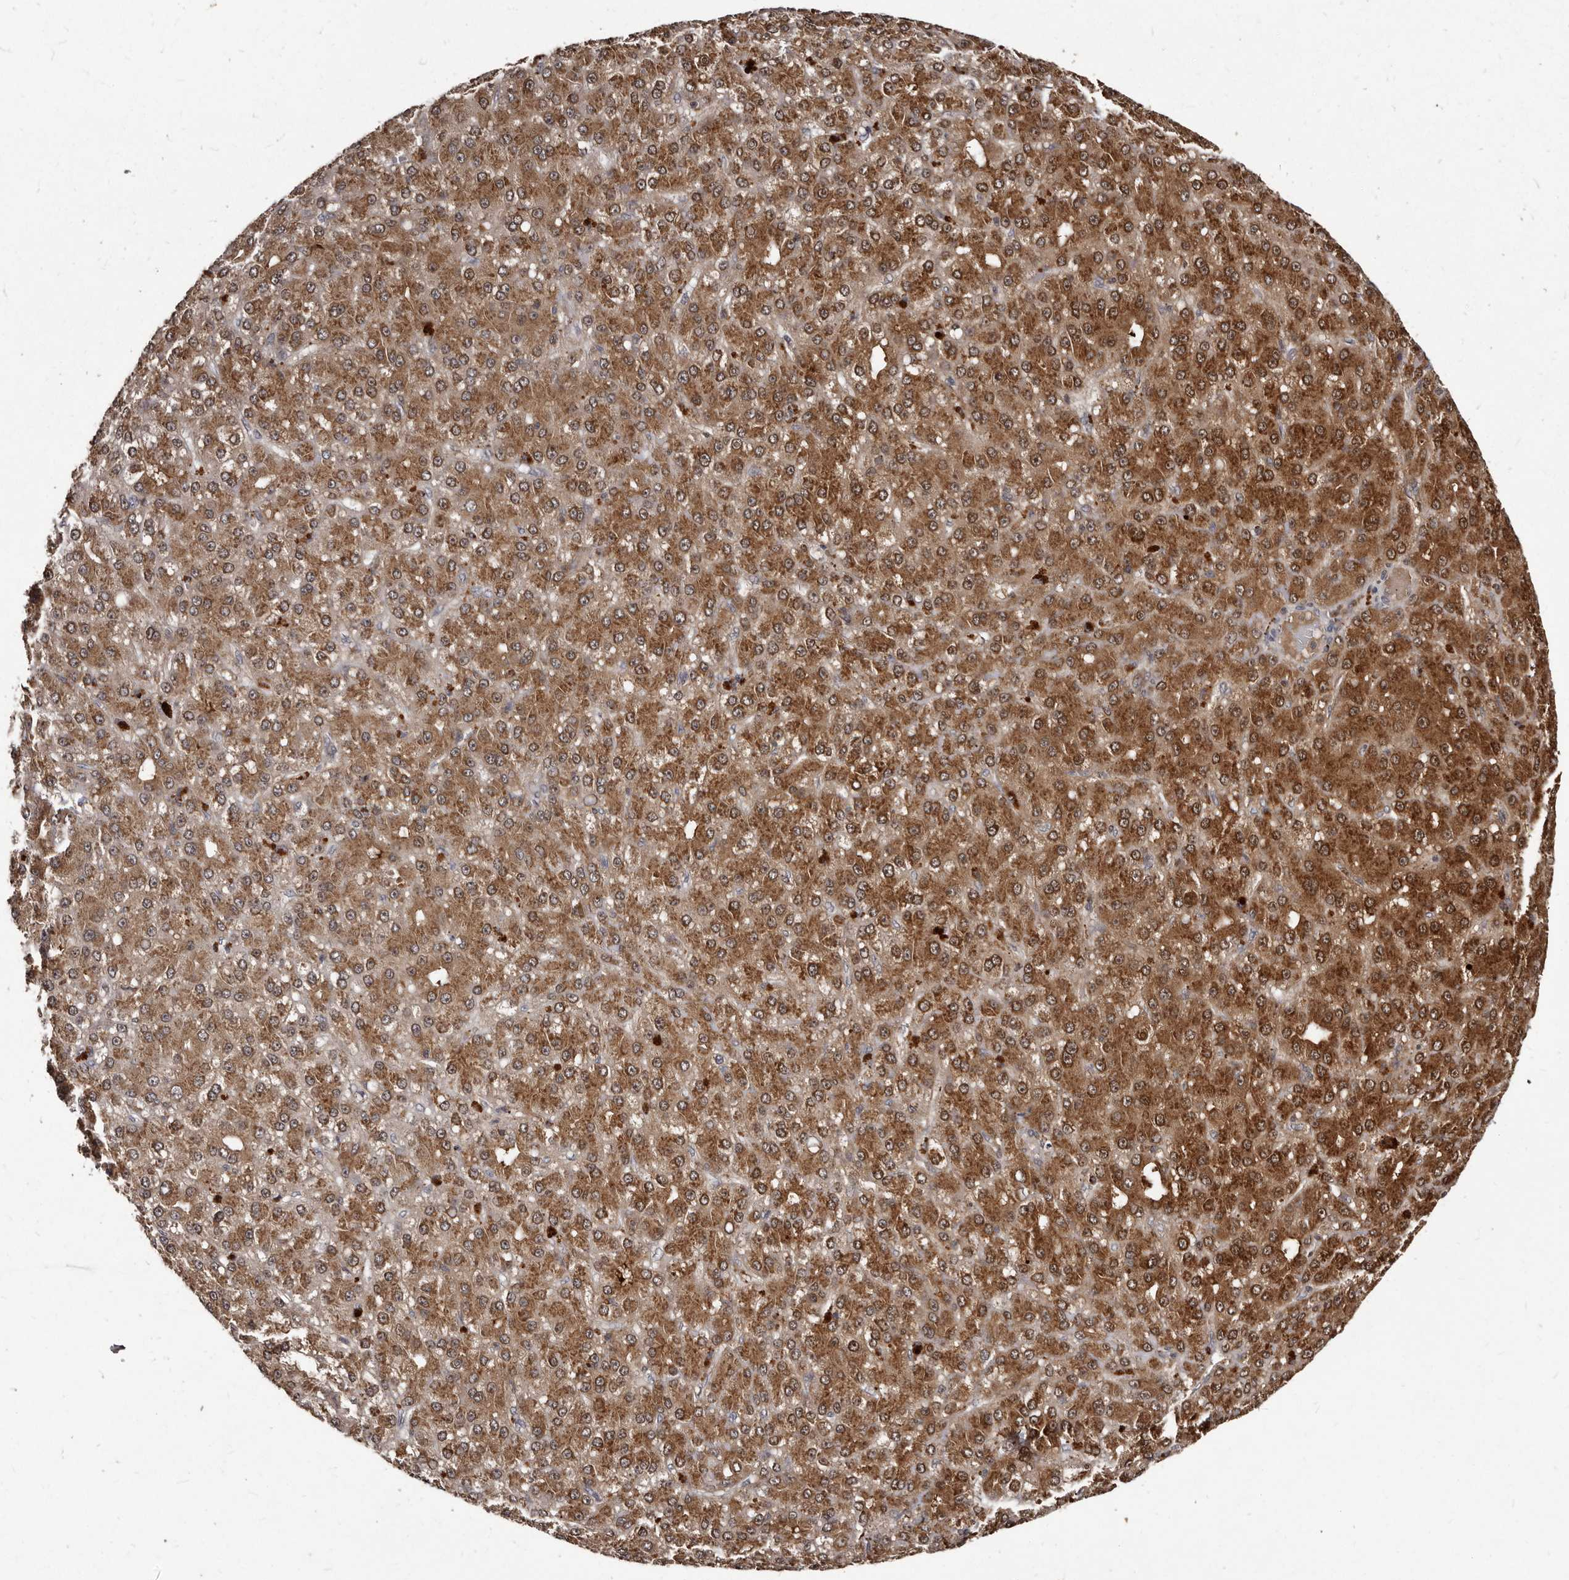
{"staining": {"intensity": "moderate", "quantity": ">75%", "location": "cytoplasmic/membranous"}, "tissue": "liver cancer", "cell_type": "Tumor cells", "image_type": "cancer", "snomed": [{"axis": "morphology", "description": "Carcinoma, Hepatocellular, NOS"}, {"axis": "topography", "description": "Liver"}], "caption": "Brown immunohistochemical staining in hepatocellular carcinoma (liver) shows moderate cytoplasmic/membranous positivity in about >75% of tumor cells.", "gene": "PMVK", "patient": {"sex": "male", "age": 67}}